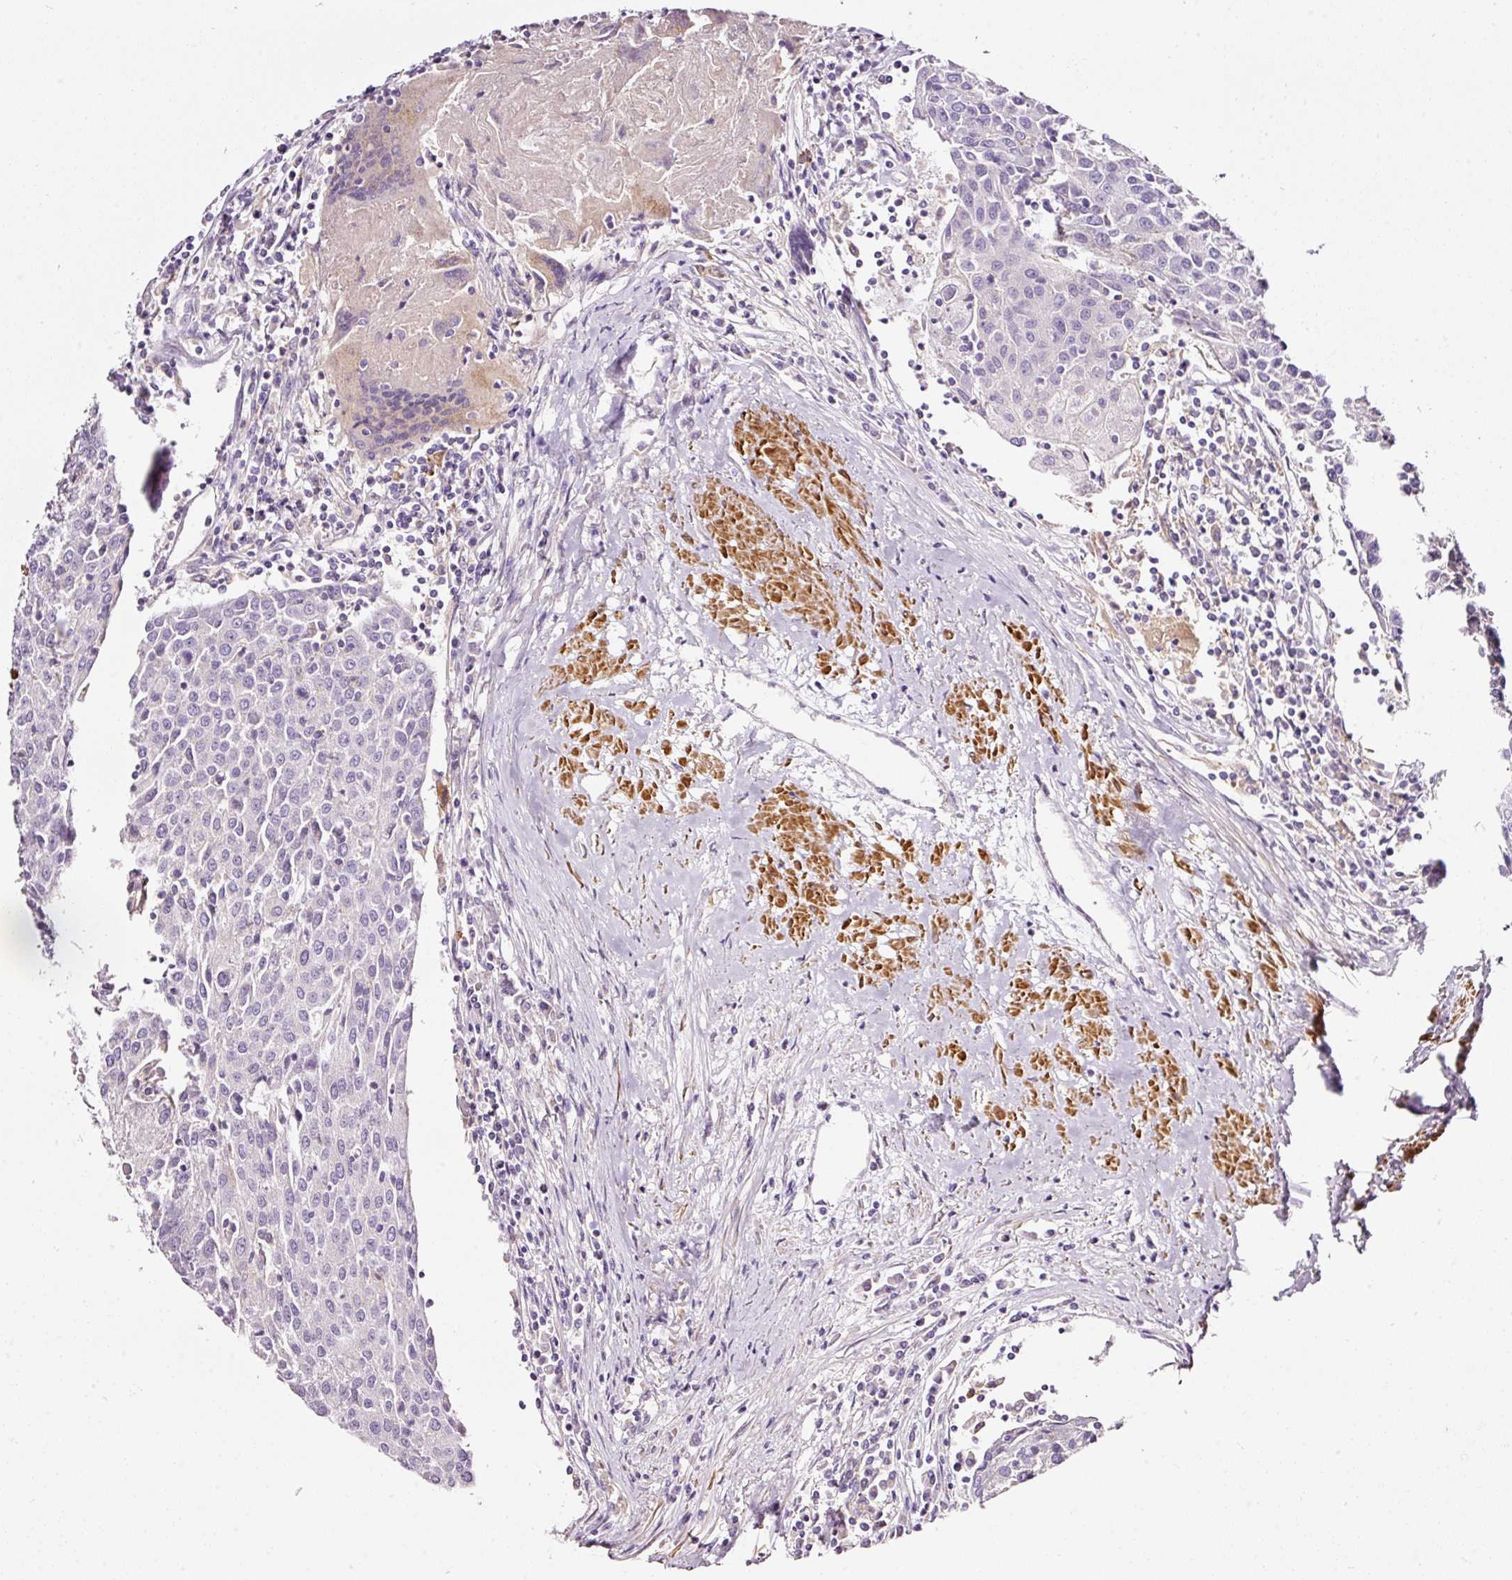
{"staining": {"intensity": "negative", "quantity": "none", "location": "none"}, "tissue": "urothelial cancer", "cell_type": "Tumor cells", "image_type": "cancer", "snomed": [{"axis": "morphology", "description": "Urothelial carcinoma, High grade"}, {"axis": "topography", "description": "Urinary bladder"}], "caption": "IHC of human urothelial cancer exhibits no expression in tumor cells.", "gene": "CYB561A3", "patient": {"sex": "female", "age": 85}}